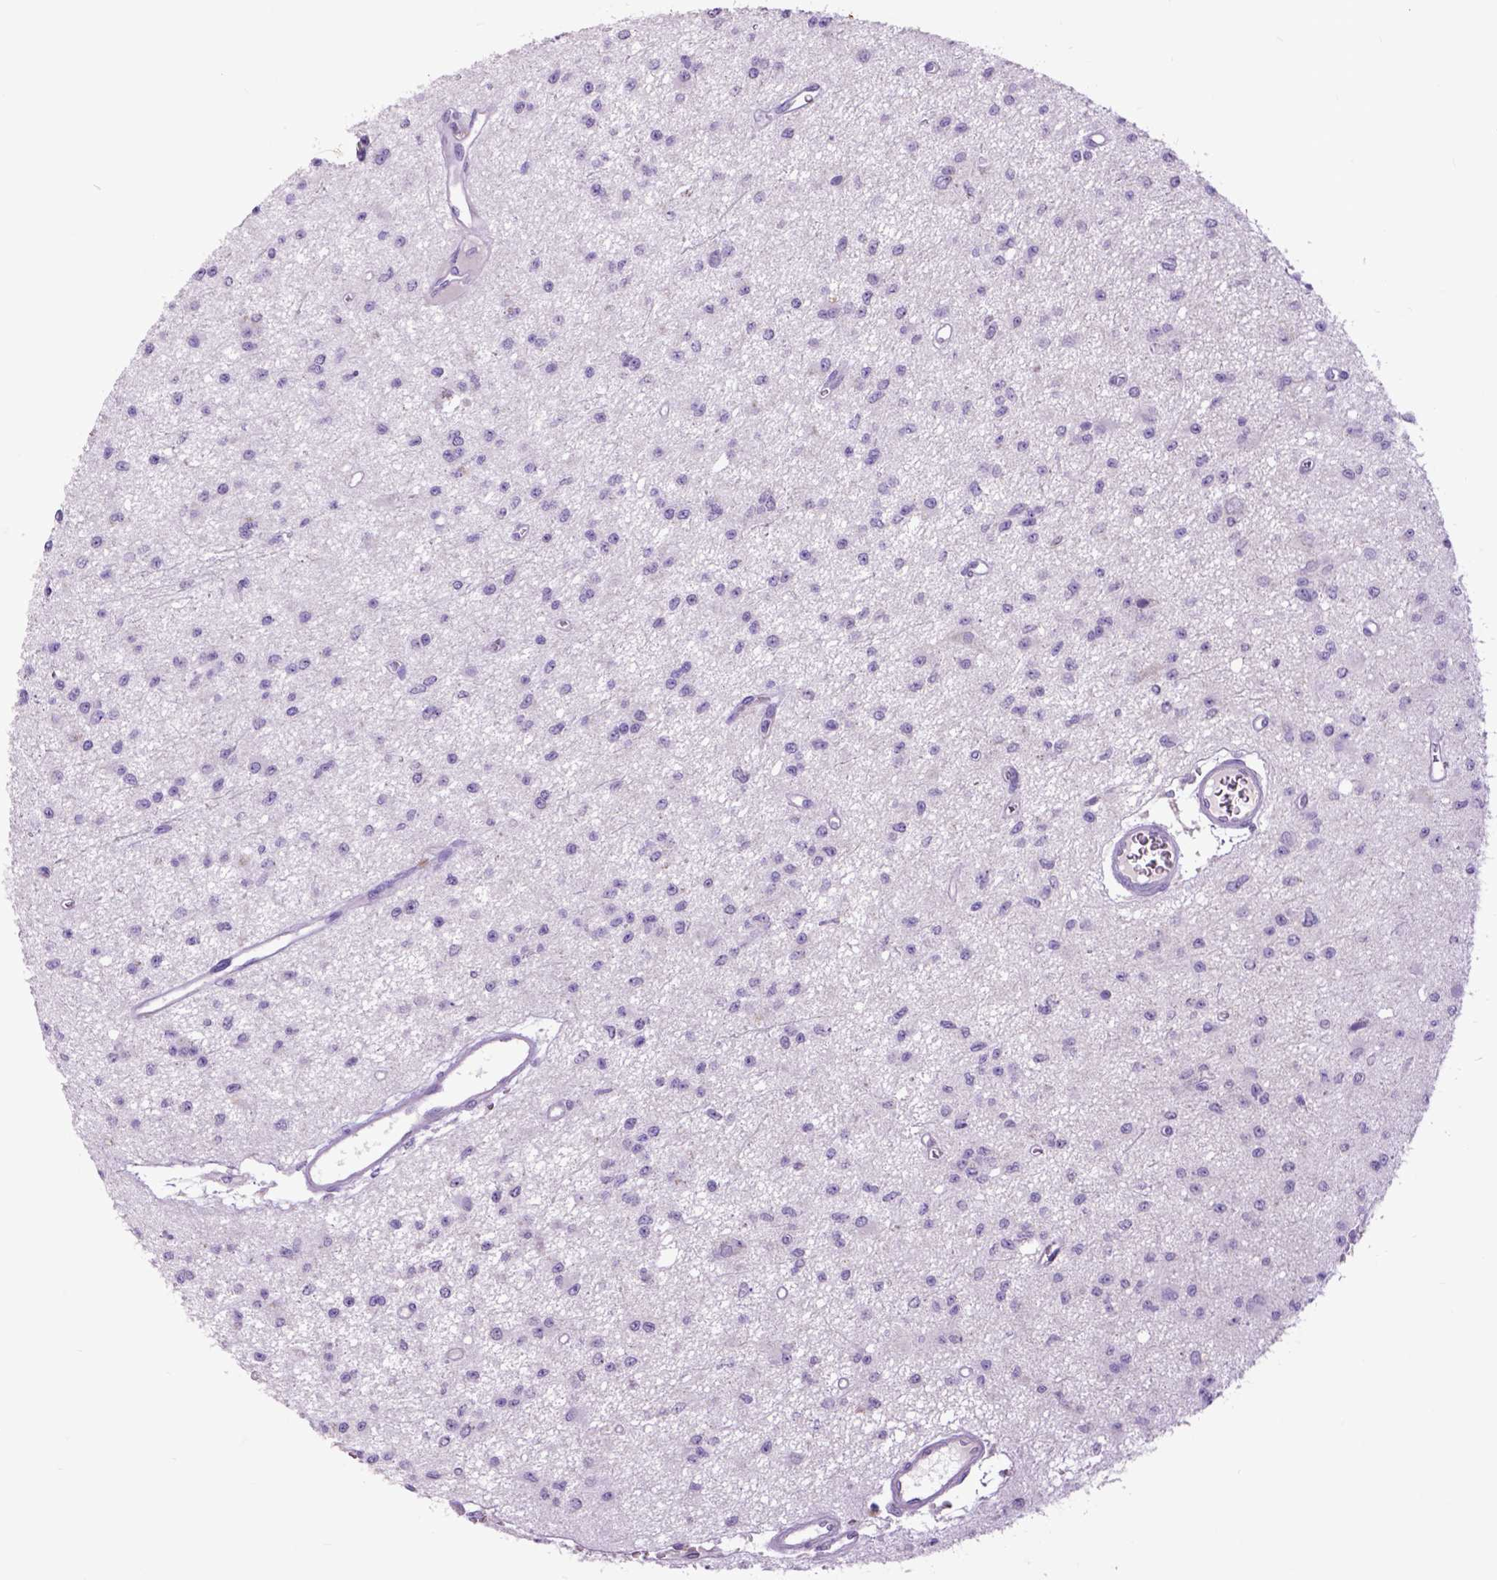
{"staining": {"intensity": "negative", "quantity": "none", "location": "none"}, "tissue": "glioma", "cell_type": "Tumor cells", "image_type": "cancer", "snomed": [{"axis": "morphology", "description": "Glioma, malignant, Low grade"}, {"axis": "topography", "description": "Brain"}], "caption": "Glioma stained for a protein using immunohistochemistry (IHC) reveals no expression tumor cells.", "gene": "RAB25", "patient": {"sex": "female", "age": 45}}